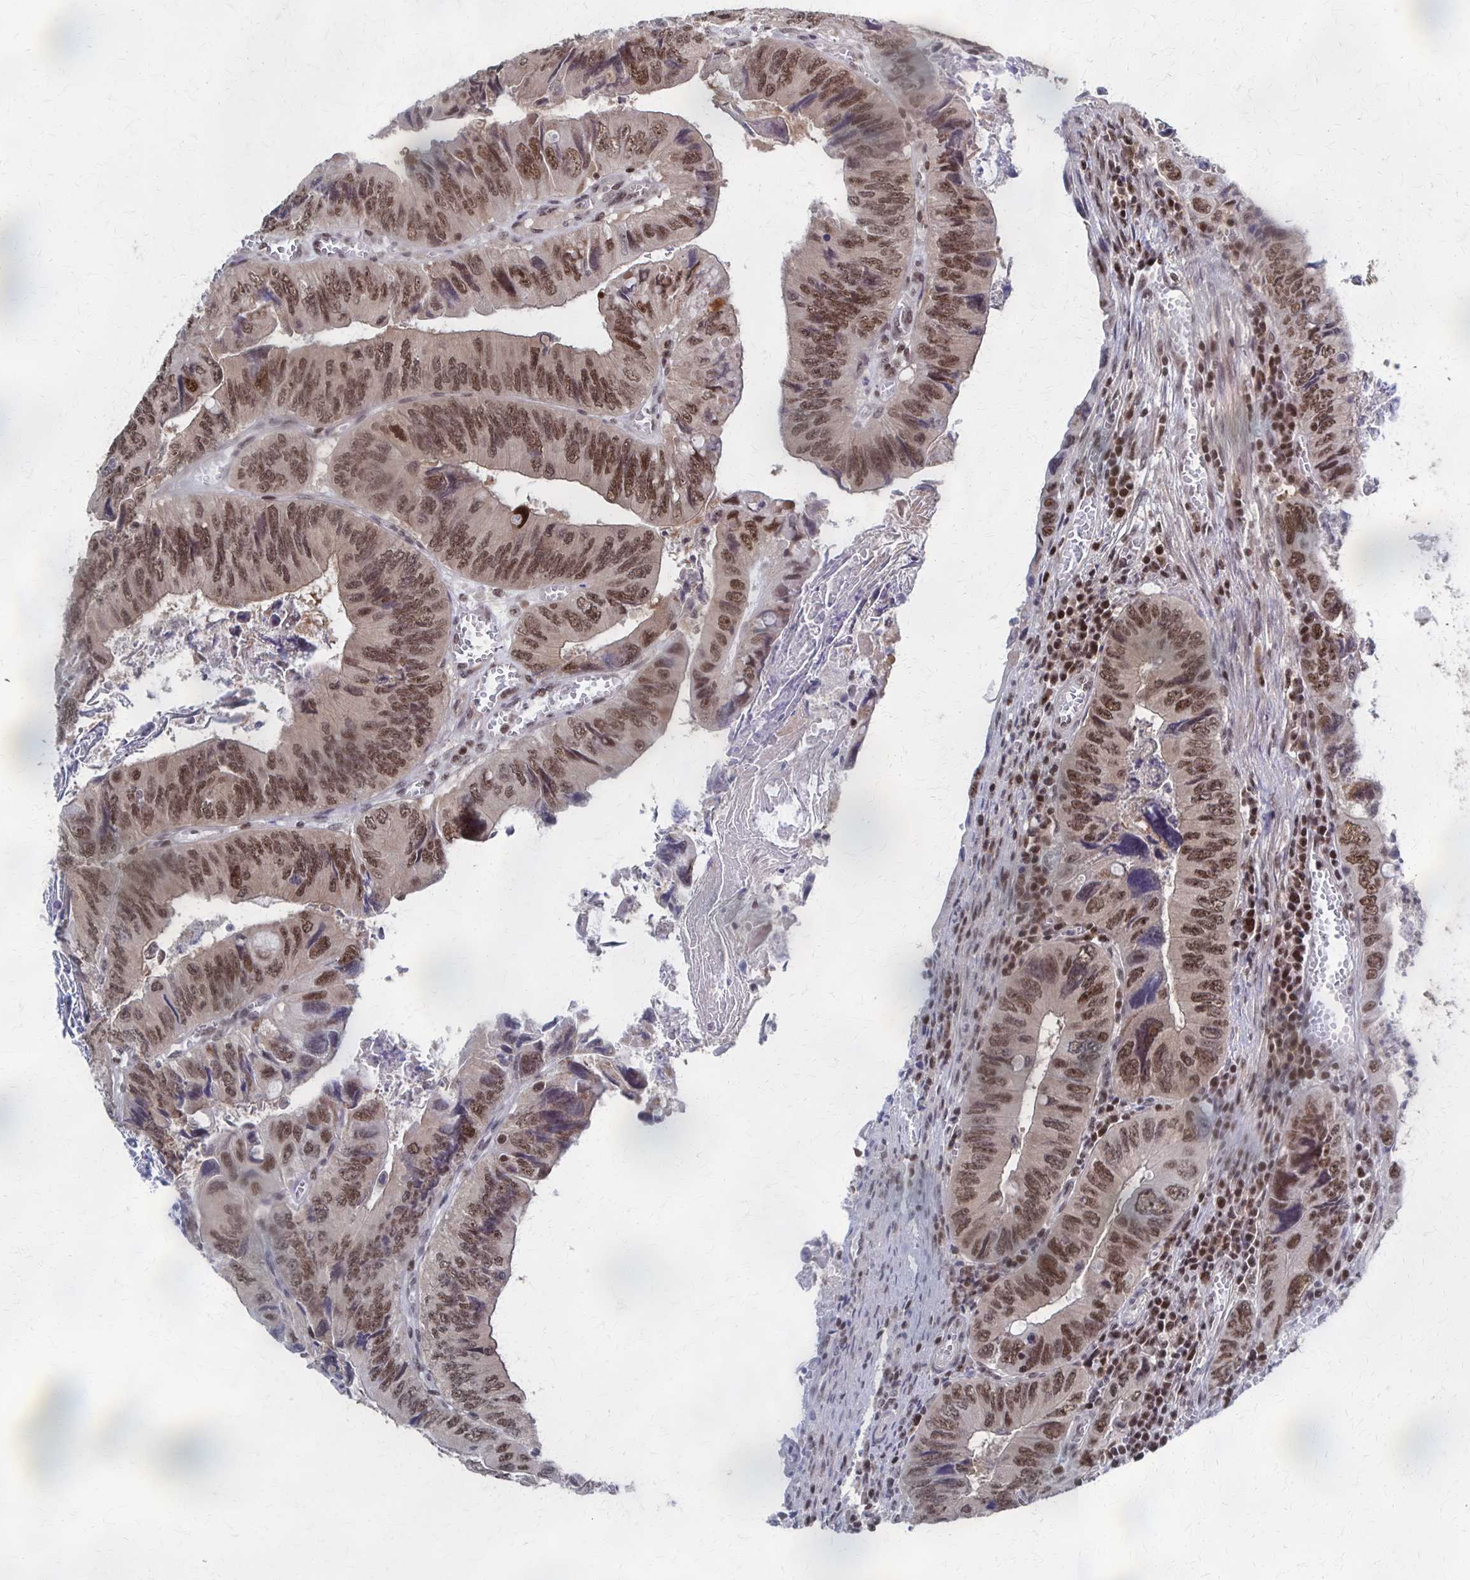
{"staining": {"intensity": "moderate", "quantity": ">75%", "location": "cytoplasmic/membranous,nuclear"}, "tissue": "colorectal cancer", "cell_type": "Tumor cells", "image_type": "cancer", "snomed": [{"axis": "morphology", "description": "Adenocarcinoma, NOS"}, {"axis": "topography", "description": "Colon"}], "caption": "Immunohistochemistry (IHC) of human colorectal cancer displays medium levels of moderate cytoplasmic/membranous and nuclear staining in about >75% of tumor cells. (DAB (3,3'-diaminobenzidine) IHC, brown staining for protein, blue staining for nuclei).", "gene": "GTF2B", "patient": {"sex": "female", "age": 84}}